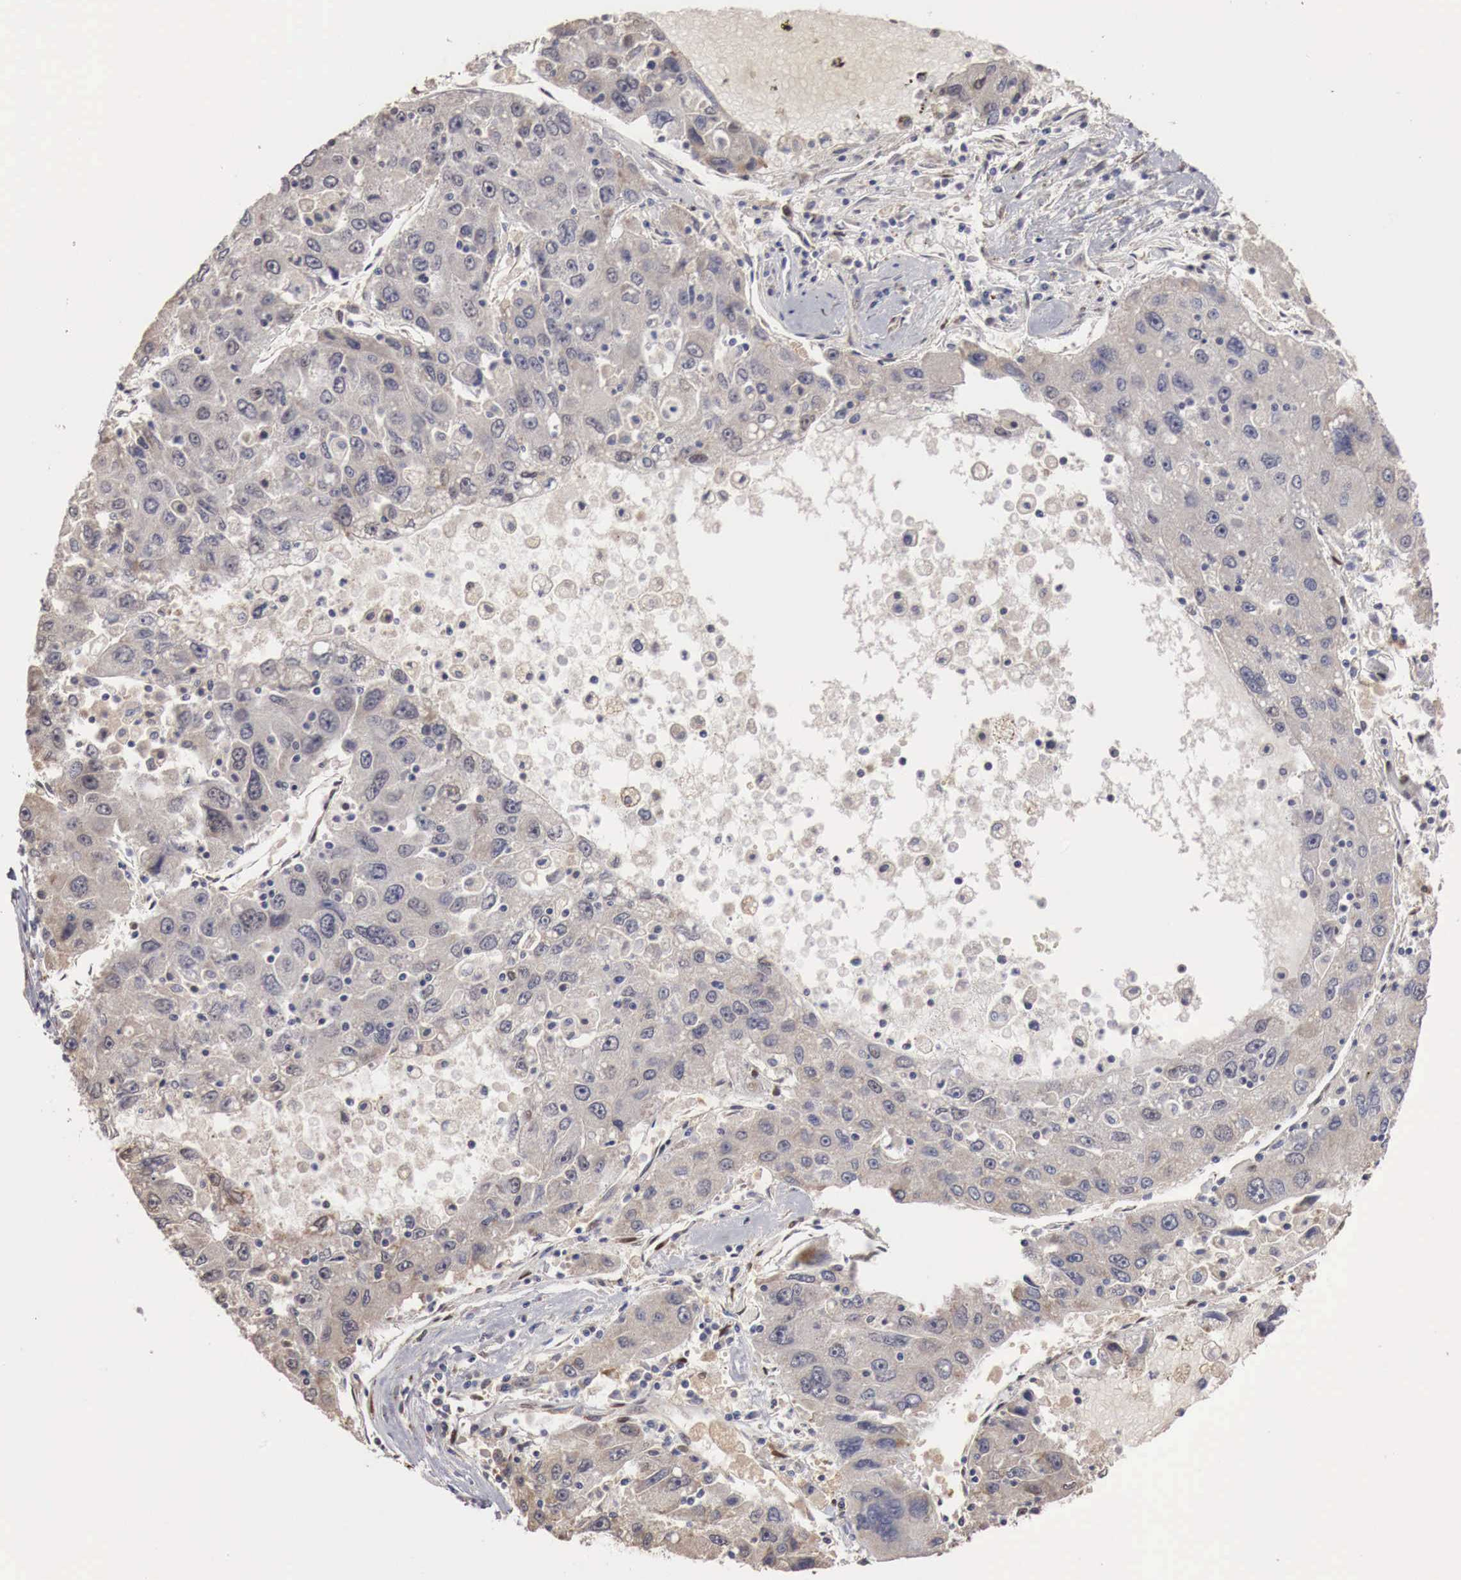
{"staining": {"intensity": "negative", "quantity": "none", "location": "none"}, "tissue": "liver cancer", "cell_type": "Tumor cells", "image_type": "cancer", "snomed": [{"axis": "morphology", "description": "Carcinoma, Hepatocellular, NOS"}, {"axis": "topography", "description": "Liver"}], "caption": "Tumor cells show no significant protein expression in liver cancer (hepatocellular carcinoma).", "gene": "KHDRBS2", "patient": {"sex": "male", "age": 49}}